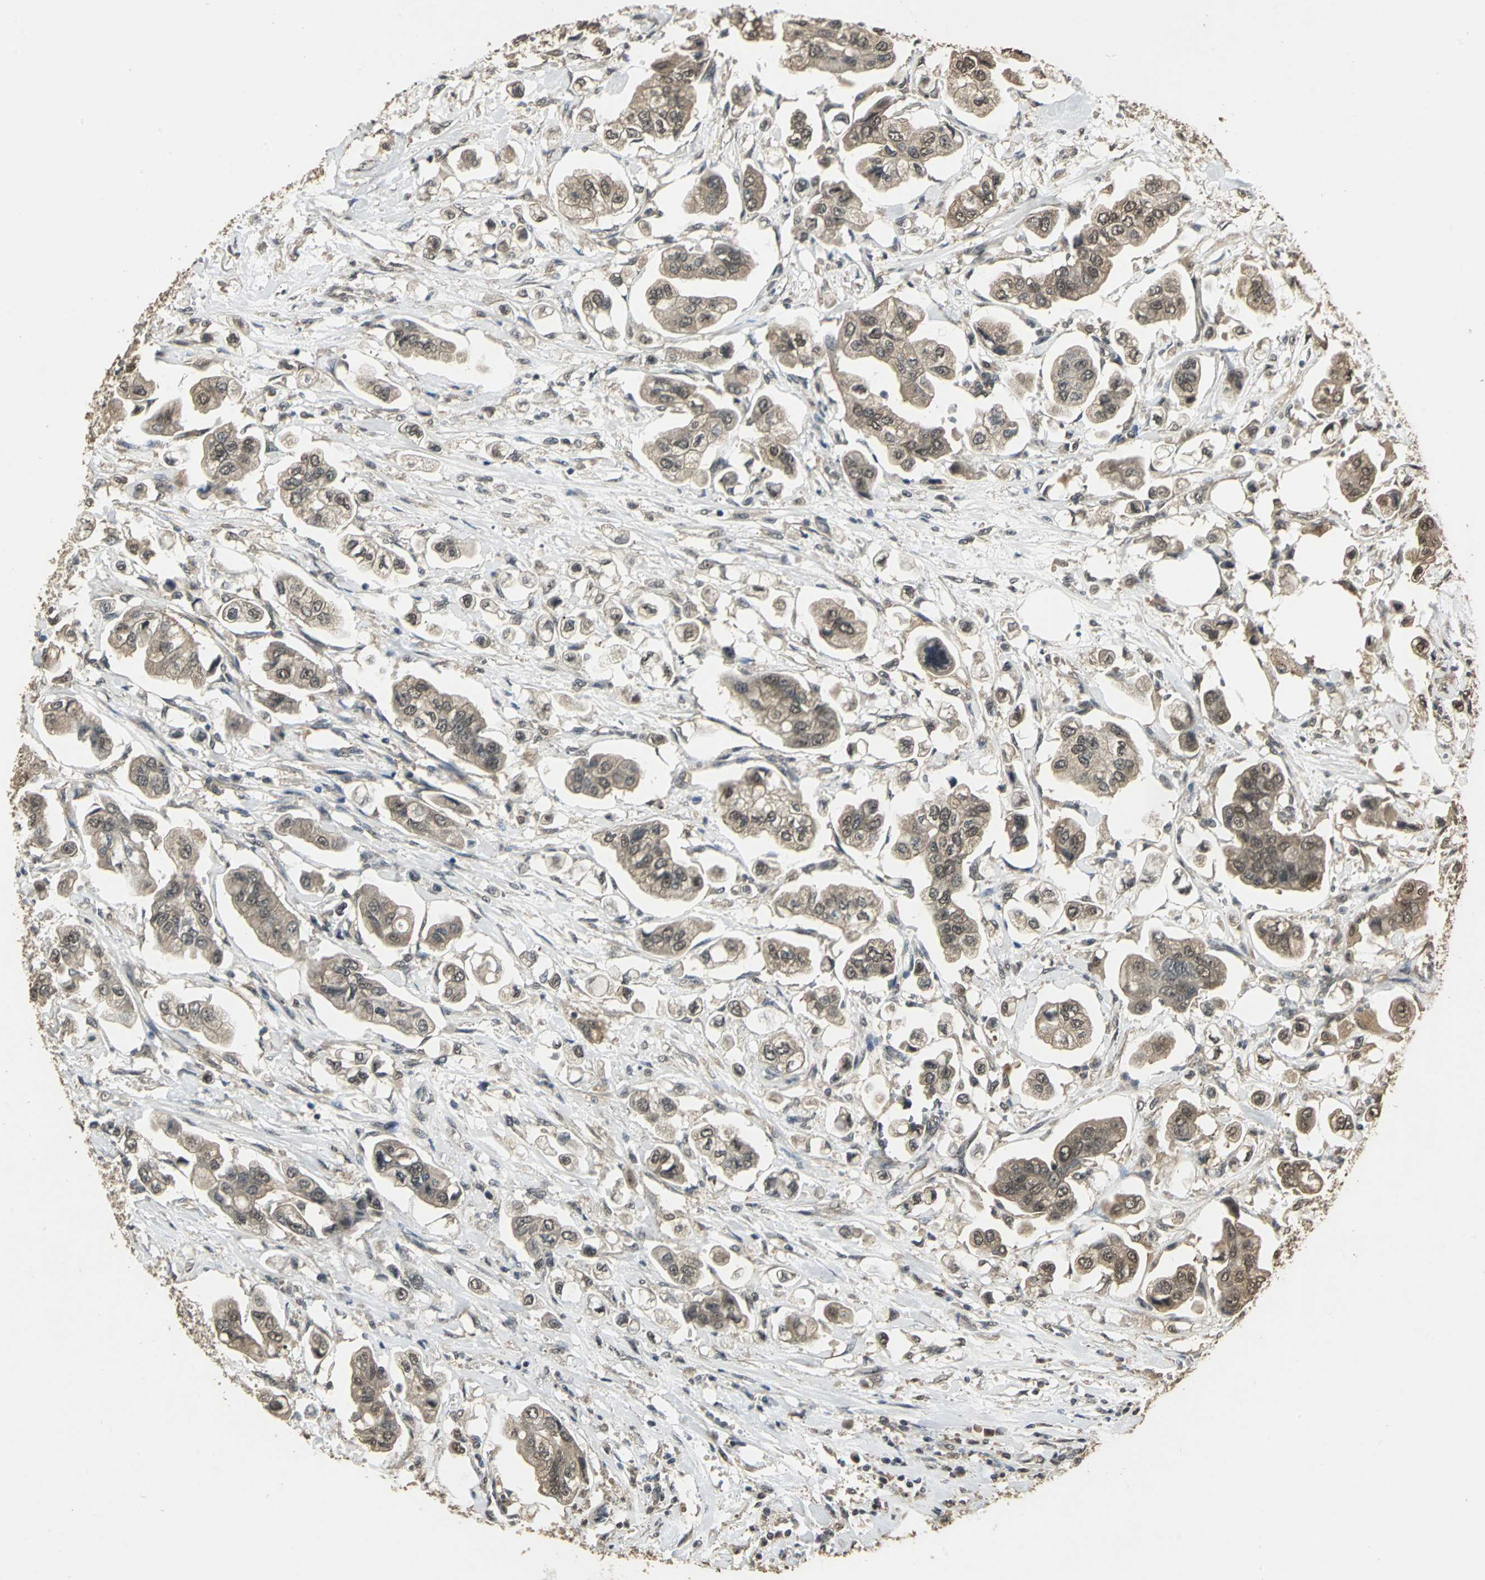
{"staining": {"intensity": "moderate", "quantity": ">75%", "location": "cytoplasmic/membranous"}, "tissue": "stomach cancer", "cell_type": "Tumor cells", "image_type": "cancer", "snomed": [{"axis": "morphology", "description": "Adenocarcinoma, NOS"}, {"axis": "topography", "description": "Stomach"}], "caption": "DAB (3,3'-diaminobenzidine) immunohistochemical staining of human stomach cancer (adenocarcinoma) displays moderate cytoplasmic/membranous protein expression in approximately >75% of tumor cells.", "gene": "UCHL5", "patient": {"sex": "male", "age": 62}}